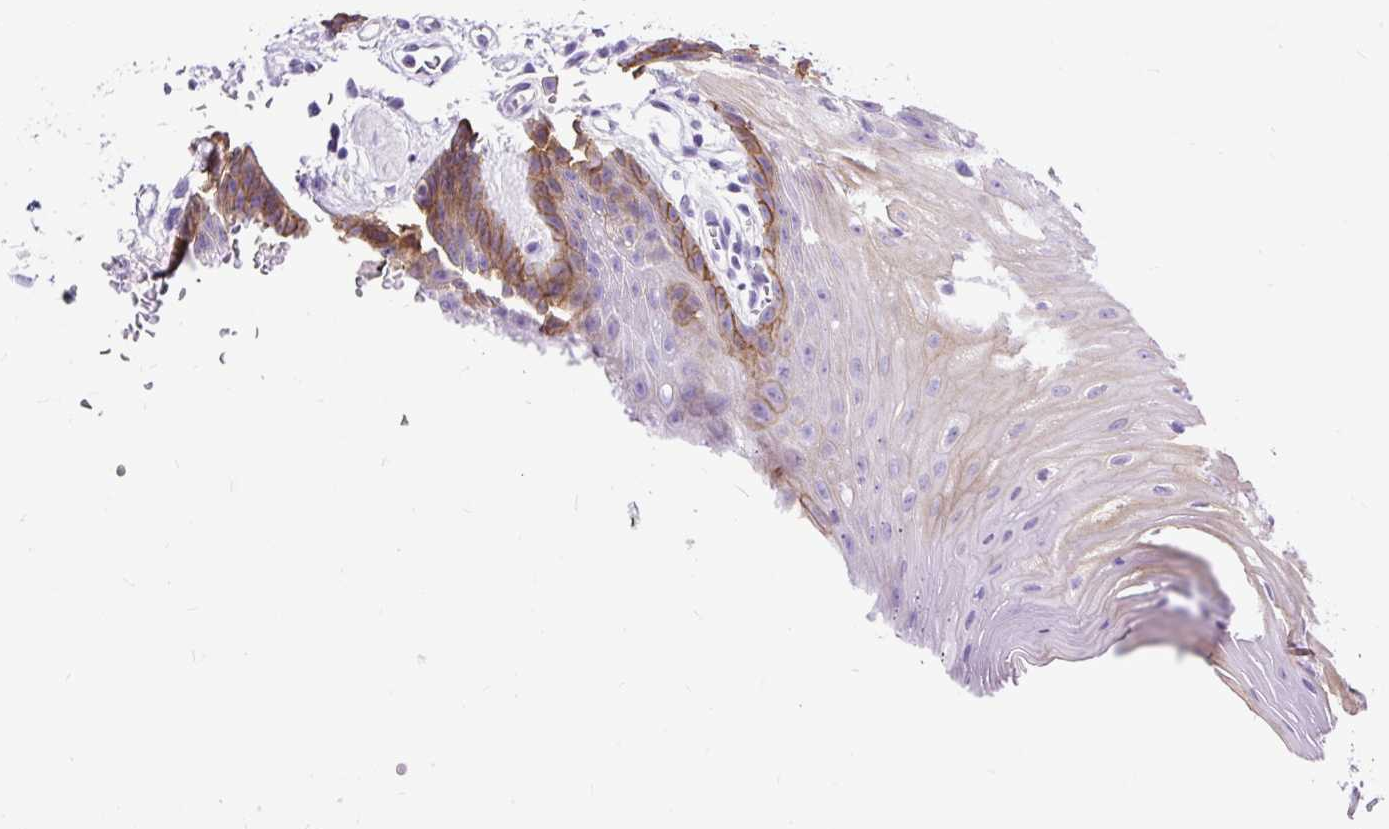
{"staining": {"intensity": "moderate", "quantity": "25%-75%", "location": "cytoplasmic/membranous"}, "tissue": "oral mucosa", "cell_type": "Squamous epithelial cells", "image_type": "normal", "snomed": [{"axis": "morphology", "description": "Normal tissue, NOS"}, {"axis": "topography", "description": "Oral tissue"}, {"axis": "topography", "description": "Tounge, NOS"}], "caption": "Immunohistochemical staining of benign oral mucosa exhibits 25%-75% levels of moderate cytoplasmic/membranous protein staining in approximately 25%-75% of squamous epithelial cells.", "gene": "PDIA2", "patient": {"sex": "female", "age": 59}}